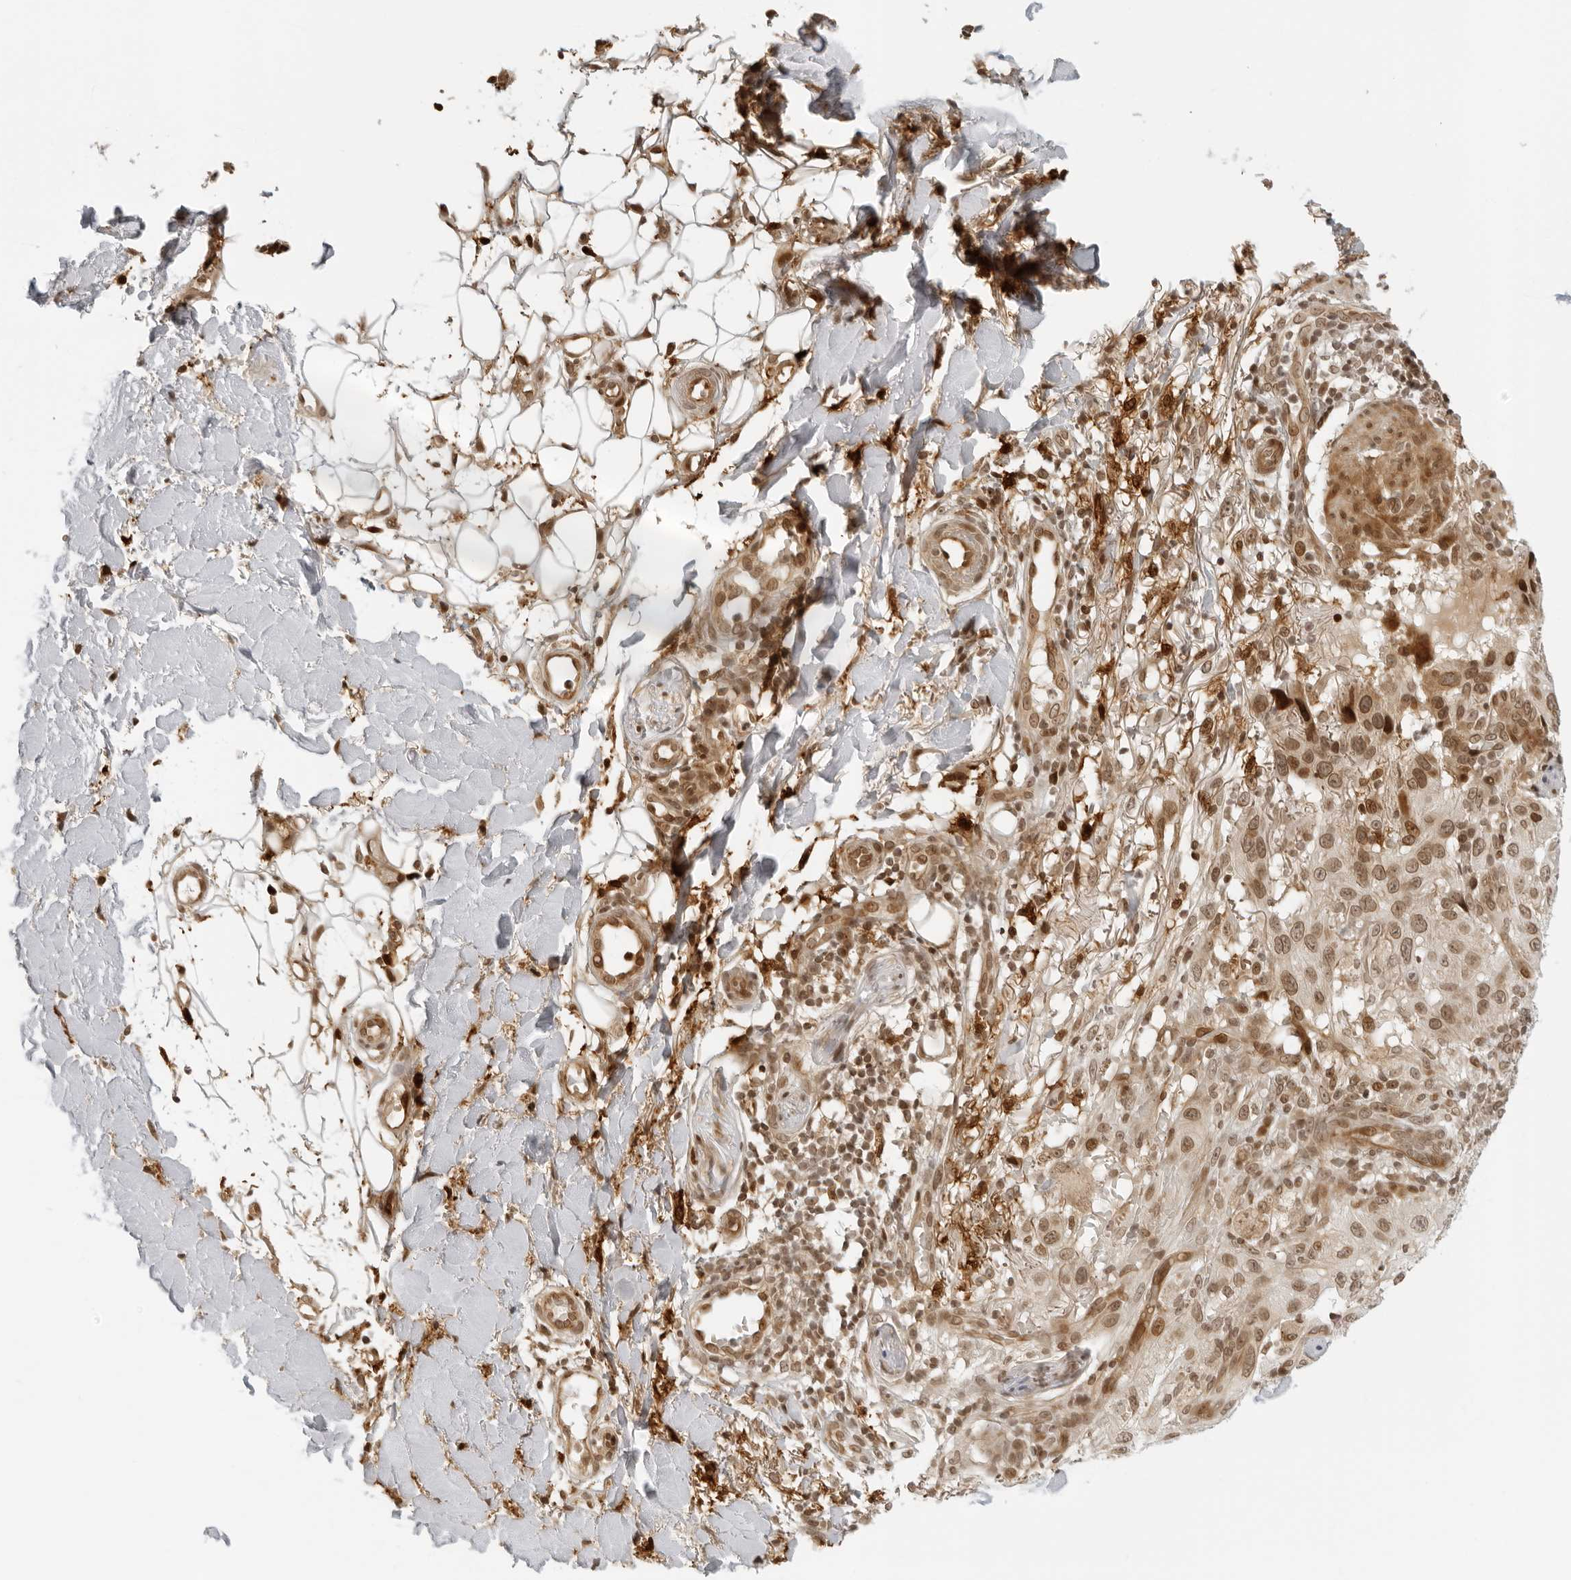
{"staining": {"intensity": "moderate", "quantity": ">75%", "location": "nuclear"}, "tissue": "skin cancer", "cell_type": "Tumor cells", "image_type": "cancer", "snomed": [{"axis": "morphology", "description": "Normal tissue, NOS"}, {"axis": "morphology", "description": "Squamous cell carcinoma, NOS"}, {"axis": "topography", "description": "Skin"}], "caption": "This photomicrograph demonstrates immunohistochemistry (IHC) staining of human squamous cell carcinoma (skin), with medium moderate nuclear staining in approximately >75% of tumor cells.", "gene": "ZNF407", "patient": {"sex": "female", "age": 96}}